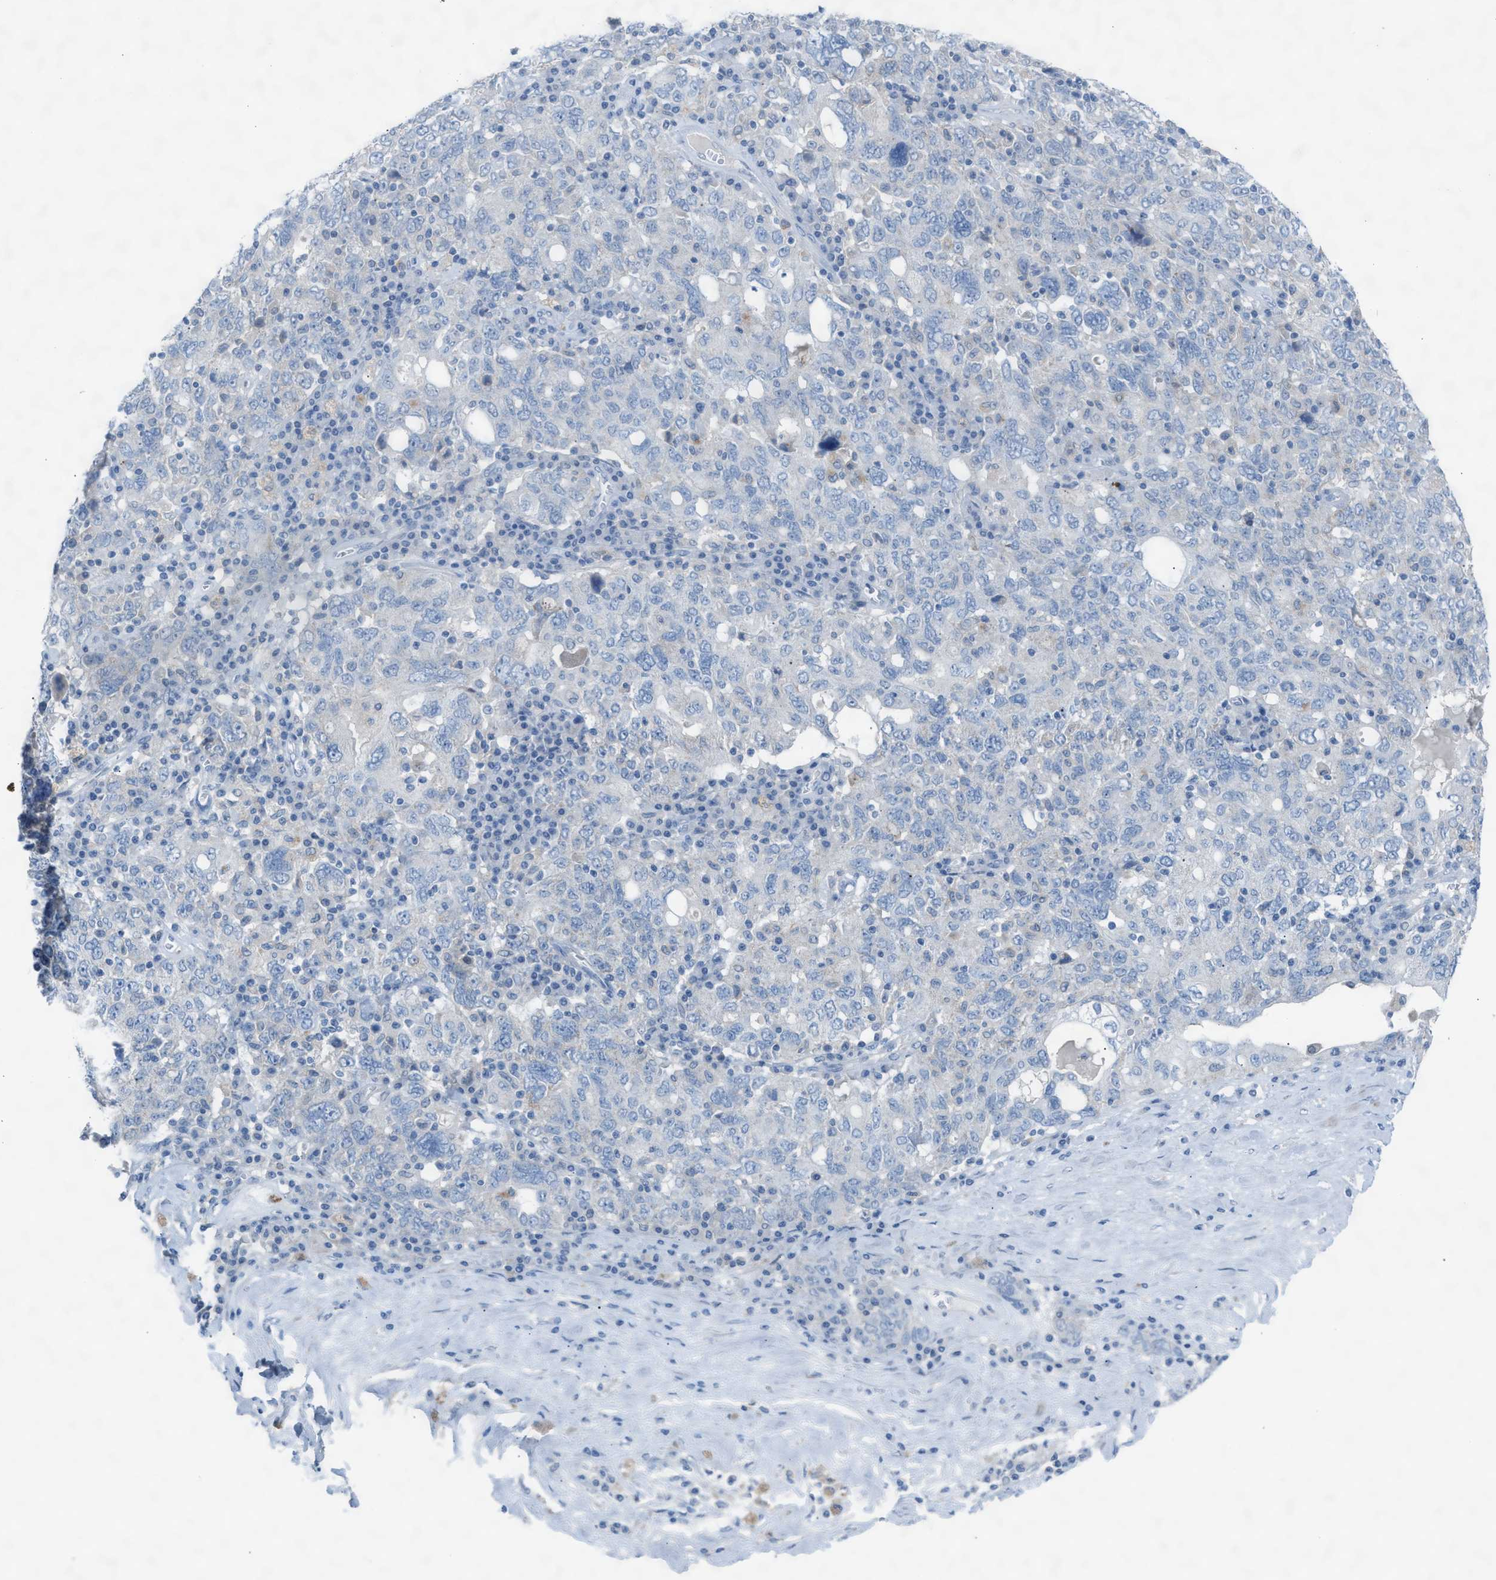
{"staining": {"intensity": "moderate", "quantity": "<25%", "location": "cytoplasmic/membranous"}, "tissue": "ovarian cancer", "cell_type": "Tumor cells", "image_type": "cancer", "snomed": [{"axis": "morphology", "description": "Carcinoma, endometroid"}, {"axis": "topography", "description": "Ovary"}], "caption": "Ovarian cancer tissue shows moderate cytoplasmic/membranous positivity in approximately <25% of tumor cells", "gene": "ASPA", "patient": {"sex": "female", "age": 62}}